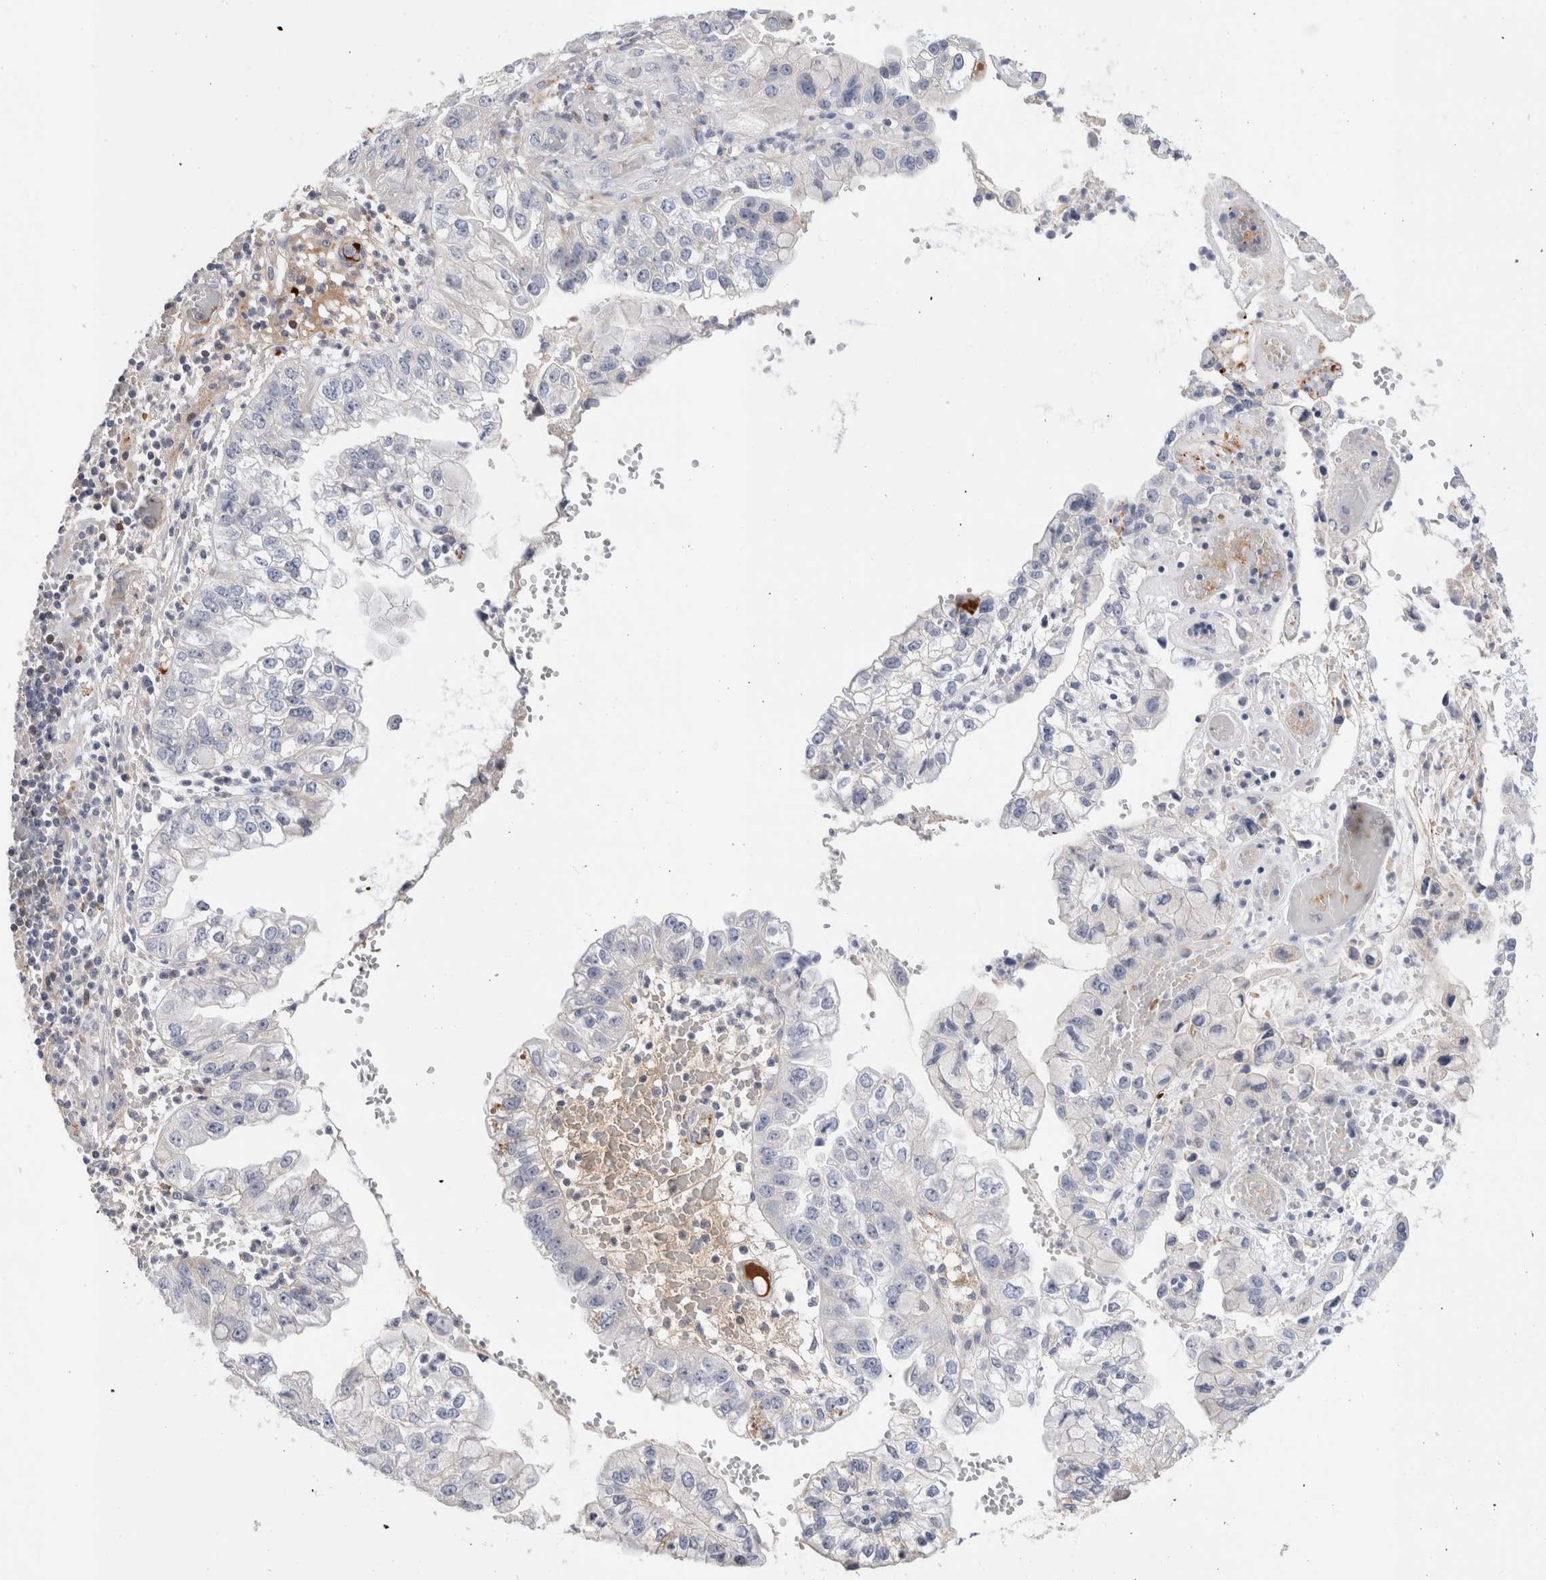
{"staining": {"intensity": "negative", "quantity": "none", "location": "none"}, "tissue": "liver cancer", "cell_type": "Tumor cells", "image_type": "cancer", "snomed": [{"axis": "morphology", "description": "Cholangiocarcinoma"}, {"axis": "topography", "description": "Liver"}], "caption": "High power microscopy histopathology image of an IHC image of liver cancer (cholangiocarcinoma), revealing no significant positivity in tumor cells. Nuclei are stained in blue.", "gene": "ECHDC2", "patient": {"sex": "female", "age": 79}}